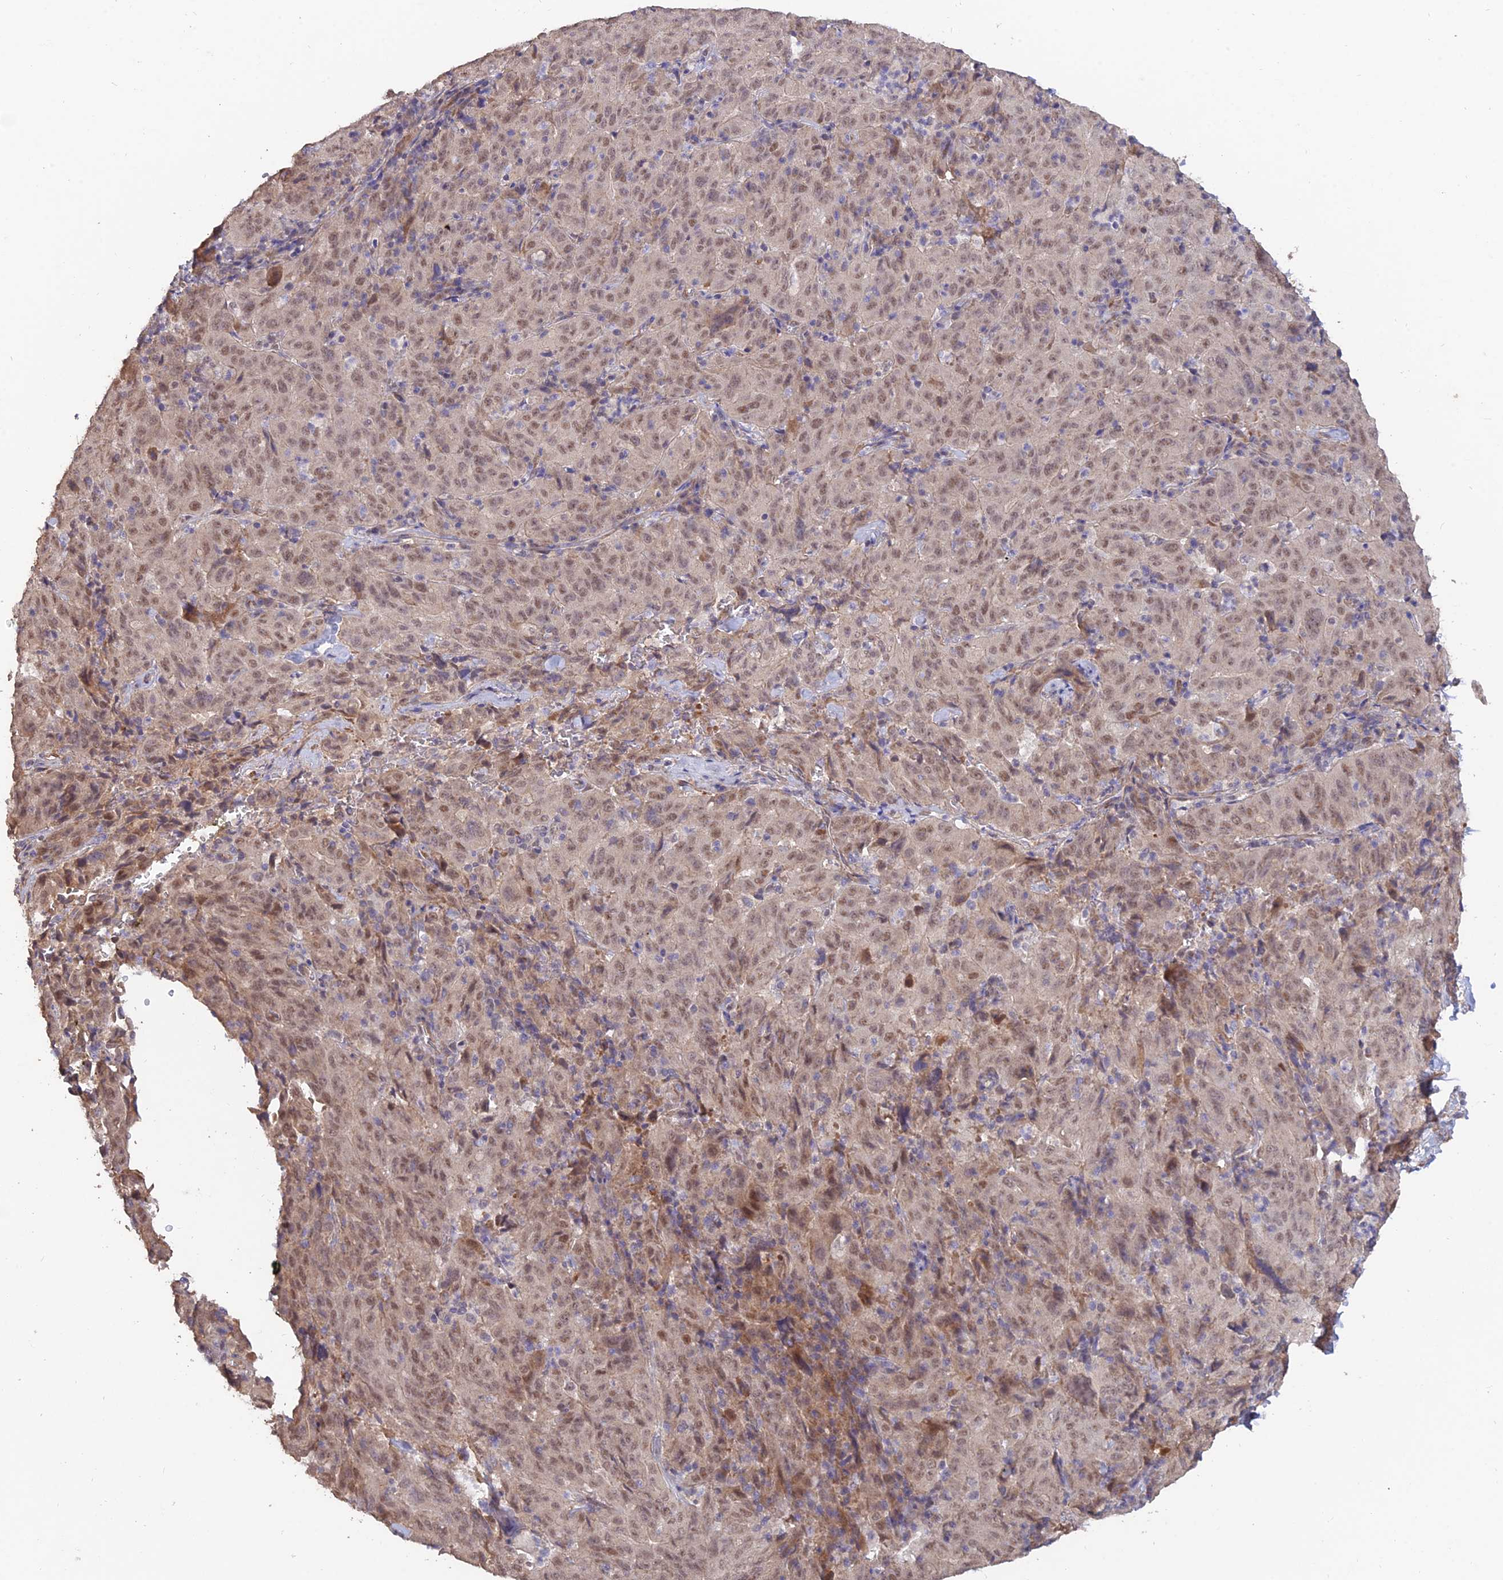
{"staining": {"intensity": "weak", "quantity": ">75%", "location": "nuclear"}, "tissue": "pancreatic cancer", "cell_type": "Tumor cells", "image_type": "cancer", "snomed": [{"axis": "morphology", "description": "Adenocarcinoma, NOS"}, {"axis": "topography", "description": "Pancreas"}], "caption": "Weak nuclear staining is identified in approximately >75% of tumor cells in pancreatic cancer (adenocarcinoma).", "gene": "PAGR1", "patient": {"sex": "male", "age": 63}}